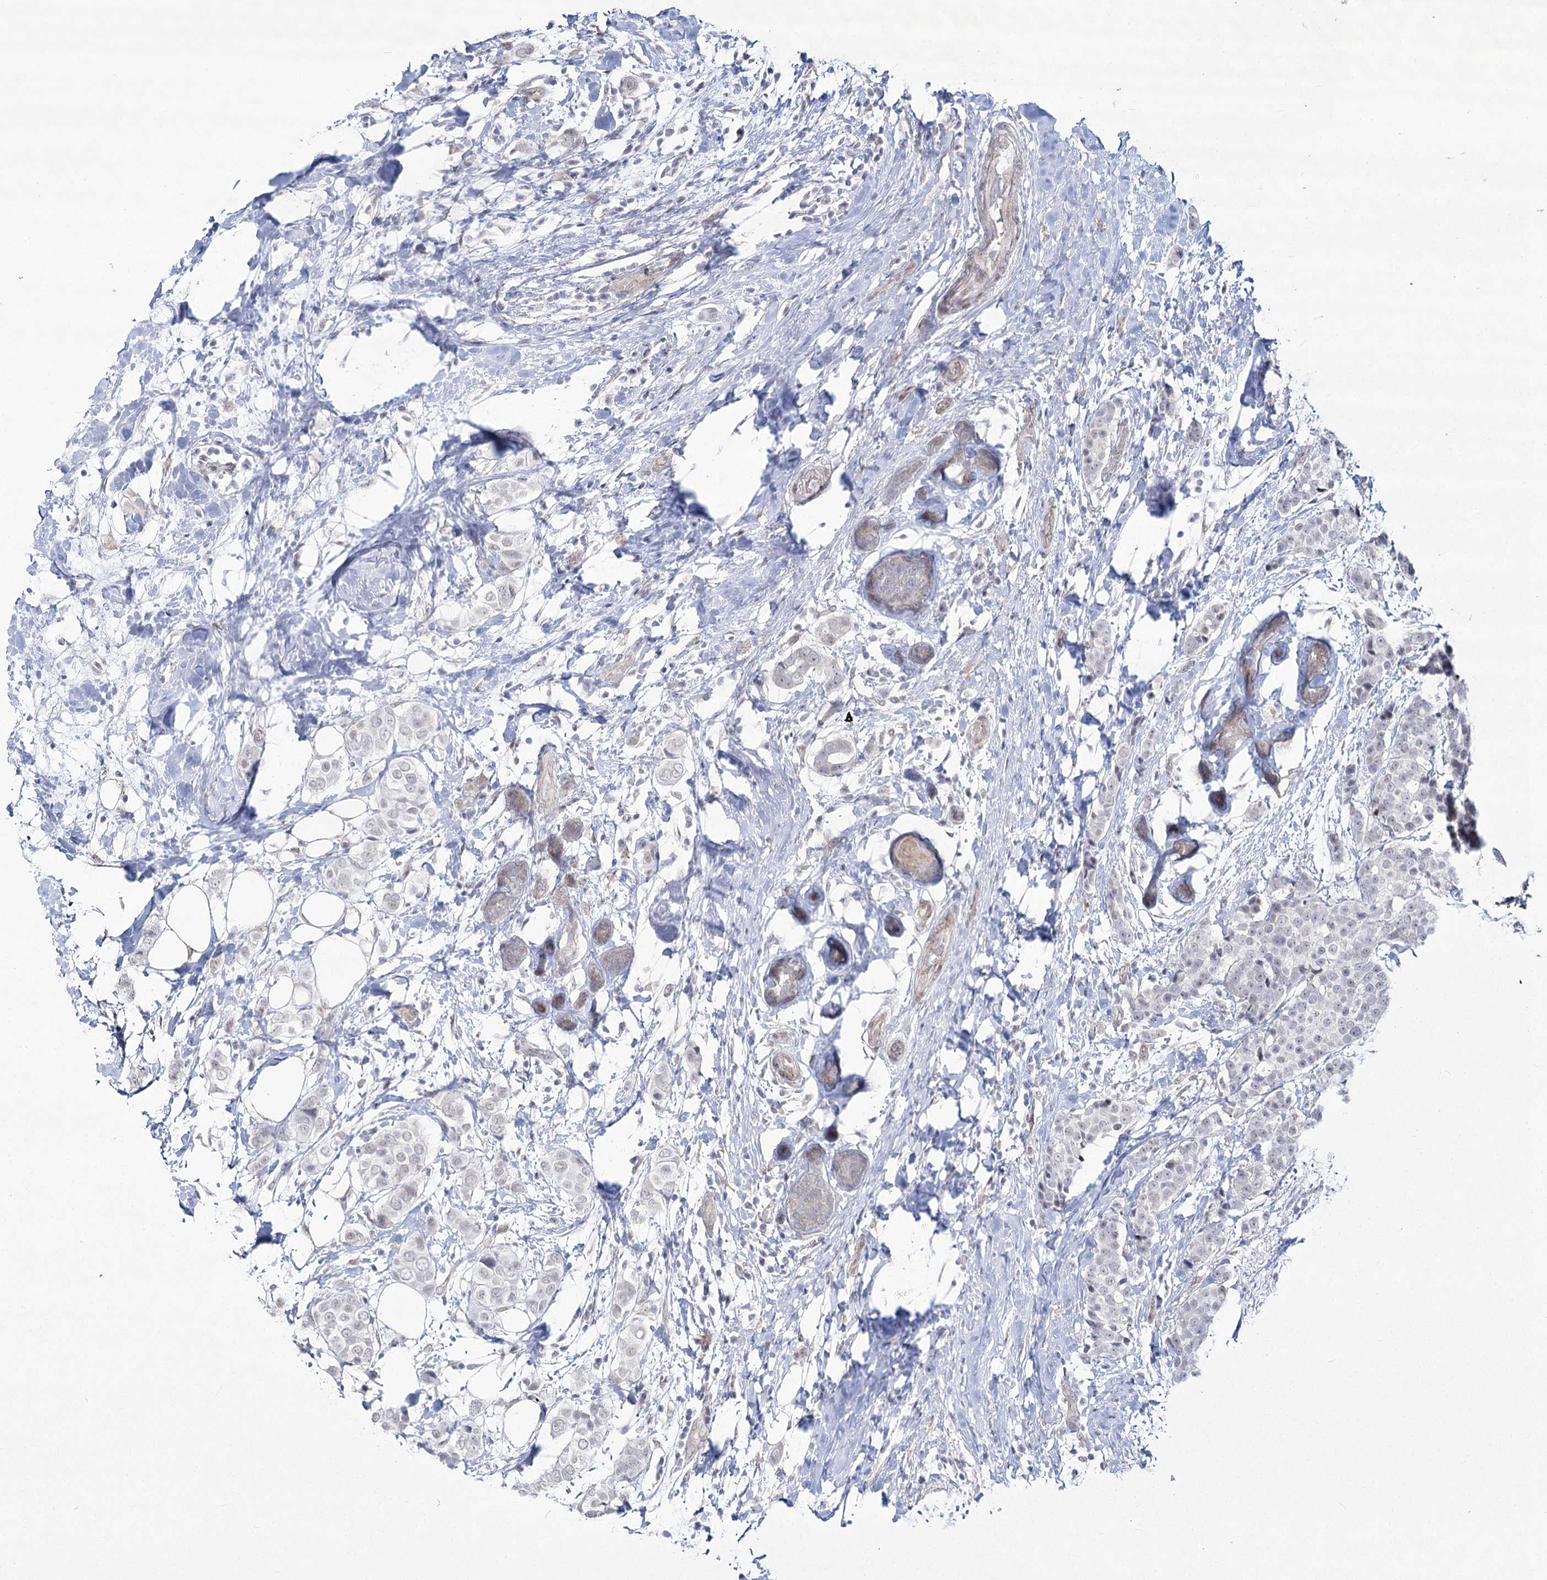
{"staining": {"intensity": "negative", "quantity": "none", "location": "none"}, "tissue": "breast cancer", "cell_type": "Tumor cells", "image_type": "cancer", "snomed": [{"axis": "morphology", "description": "Lobular carcinoma"}, {"axis": "topography", "description": "Breast"}], "caption": "Tumor cells show no significant protein staining in breast lobular carcinoma. Nuclei are stained in blue.", "gene": "YBX3", "patient": {"sex": "female", "age": 51}}